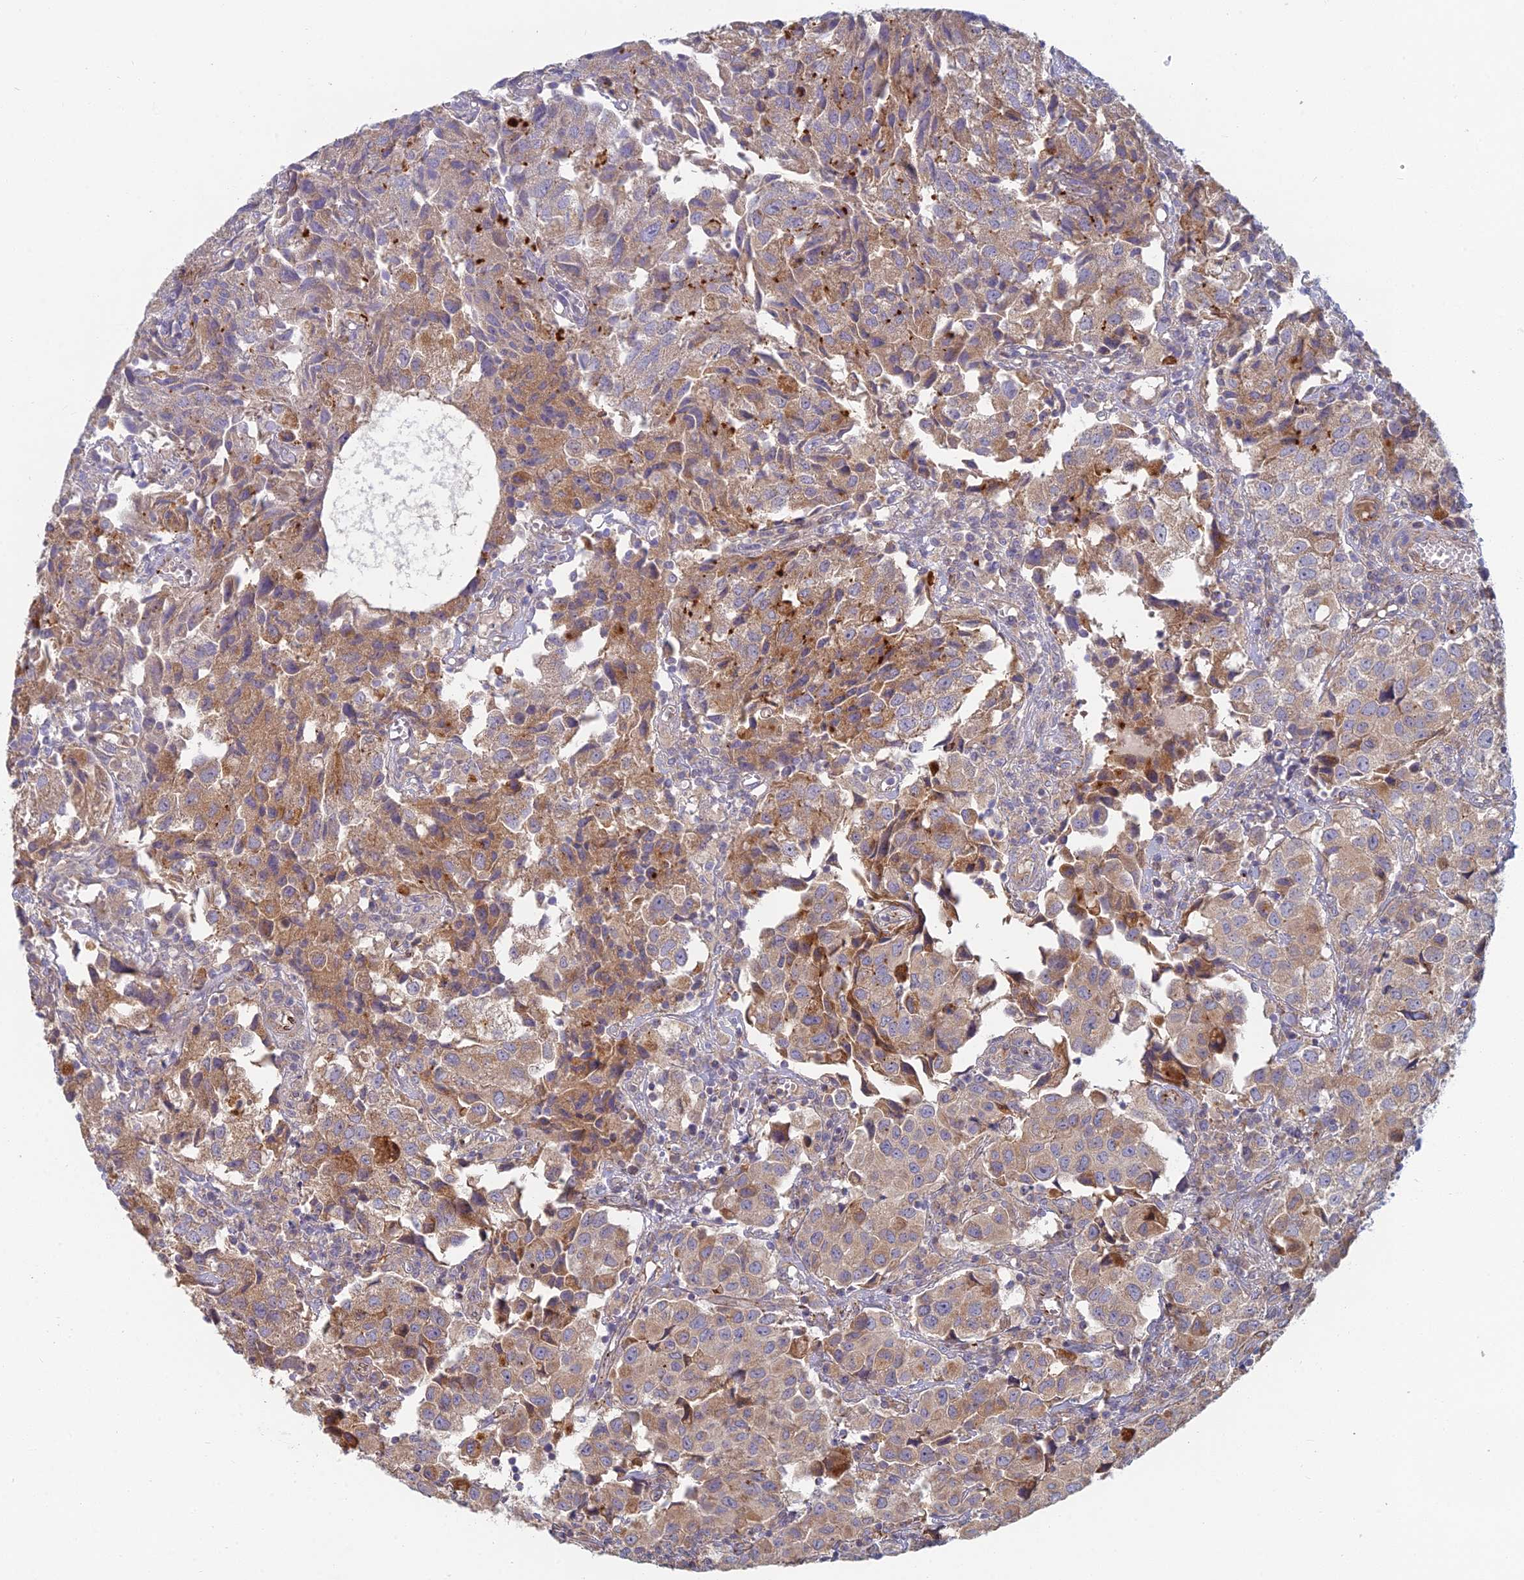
{"staining": {"intensity": "weak", "quantity": "25%-75%", "location": "cytoplasmic/membranous"}, "tissue": "urothelial cancer", "cell_type": "Tumor cells", "image_type": "cancer", "snomed": [{"axis": "morphology", "description": "Urothelial carcinoma, High grade"}, {"axis": "topography", "description": "Urinary bladder"}], "caption": "Immunohistochemistry (DAB (3,3'-diaminobenzidine)) staining of human high-grade urothelial carcinoma demonstrates weak cytoplasmic/membranous protein positivity in about 25%-75% of tumor cells.", "gene": "IFTAP", "patient": {"sex": "female", "age": 75}}